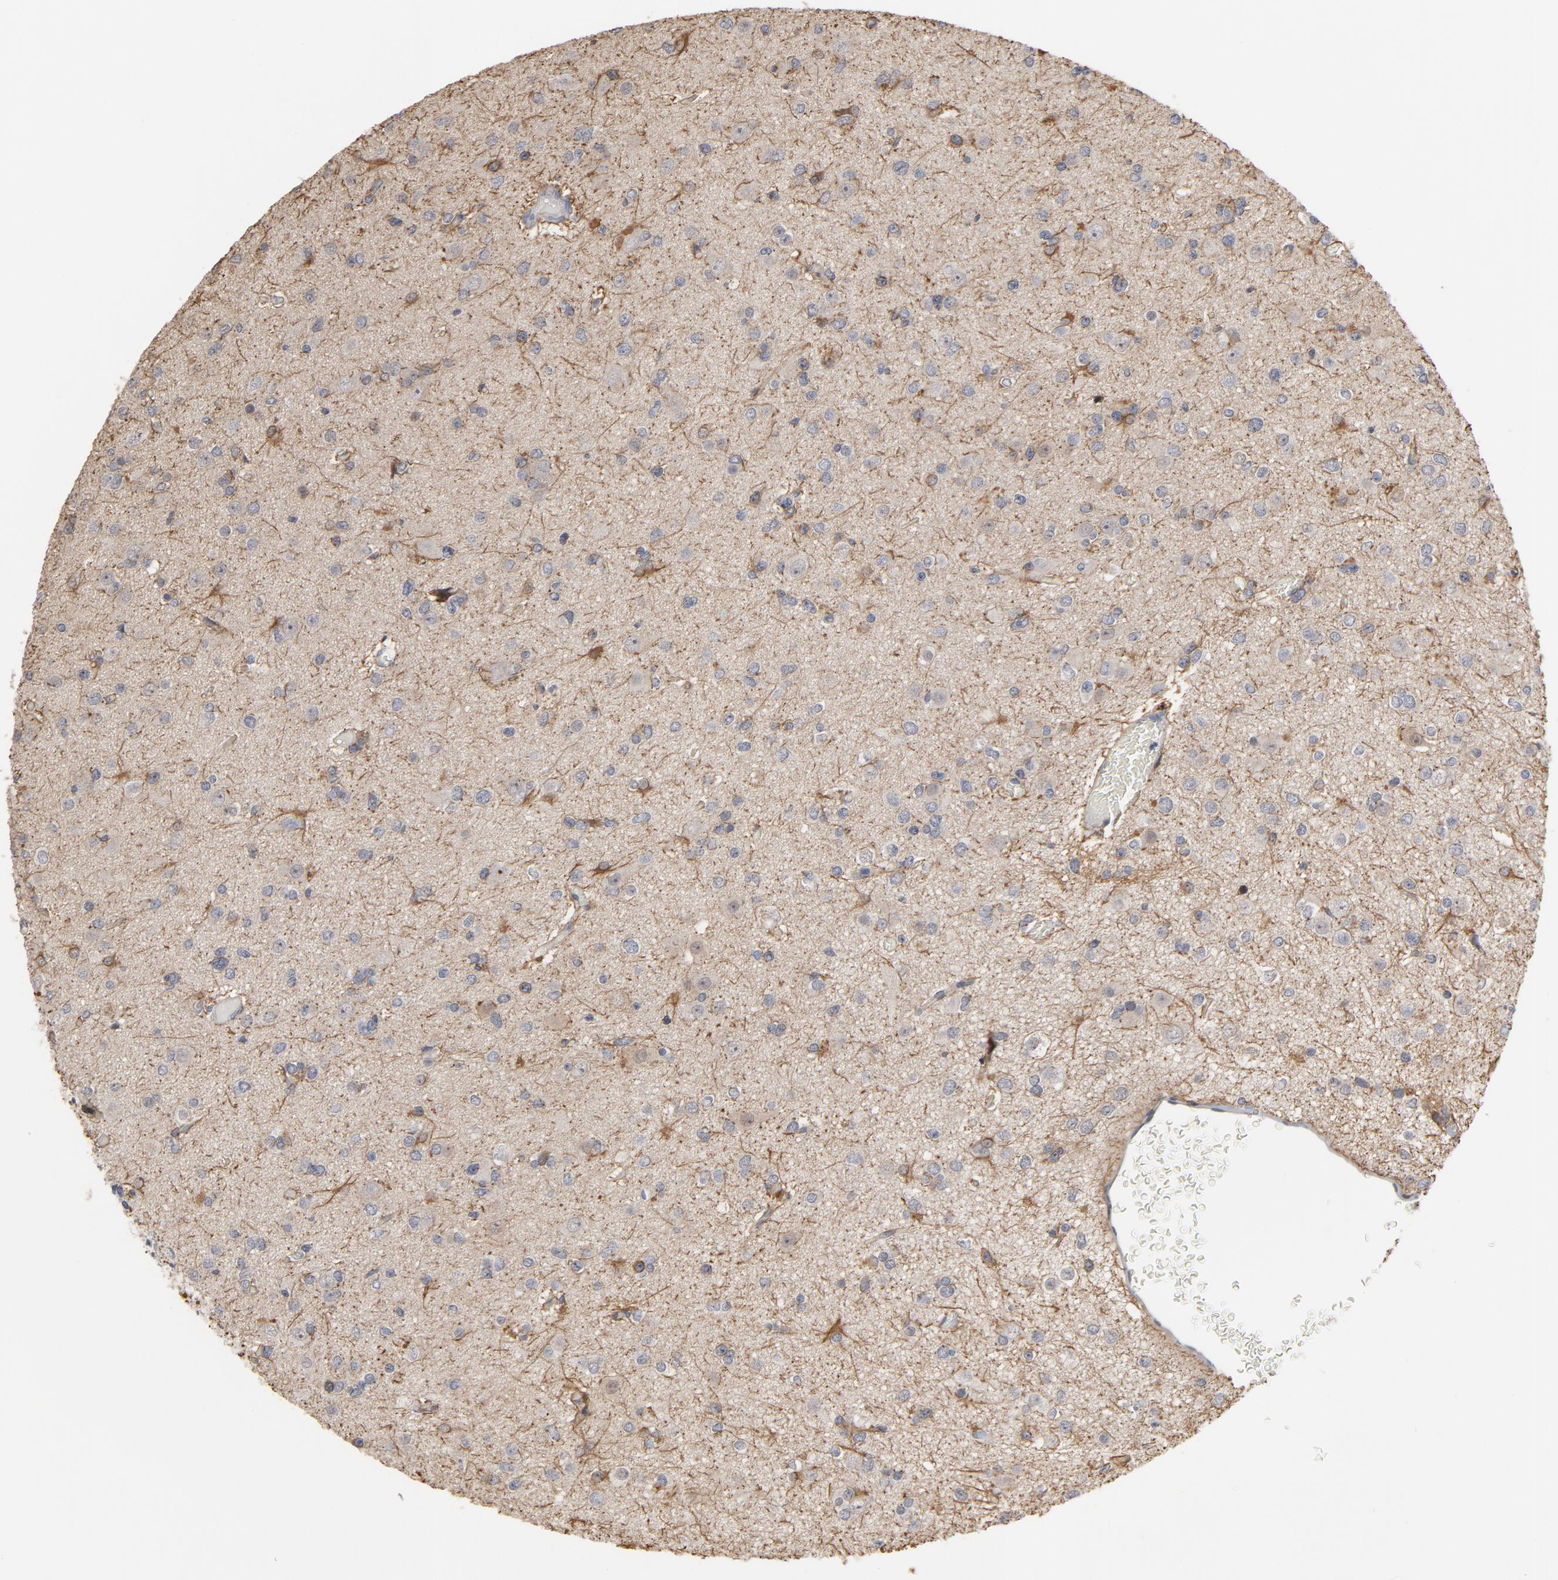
{"staining": {"intensity": "moderate", "quantity": "<25%", "location": "cytoplasmic/membranous"}, "tissue": "glioma", "cell_type": "Tumor cells", "image_type": "cancer", "snomed": [{"axis": "morphology", "description": "Glioma, malignant, Low grade"}, {"axis": "topography", "description": "Brain"}], "caption": "A histopathology image of human low-grade glioma (malignant) stained for a protein reveals moderate cytoplasmic/membranous brown staining in tumor cells.", "gene": "PPP1R1B", "patient": {"sex": "male", "age": 42}}